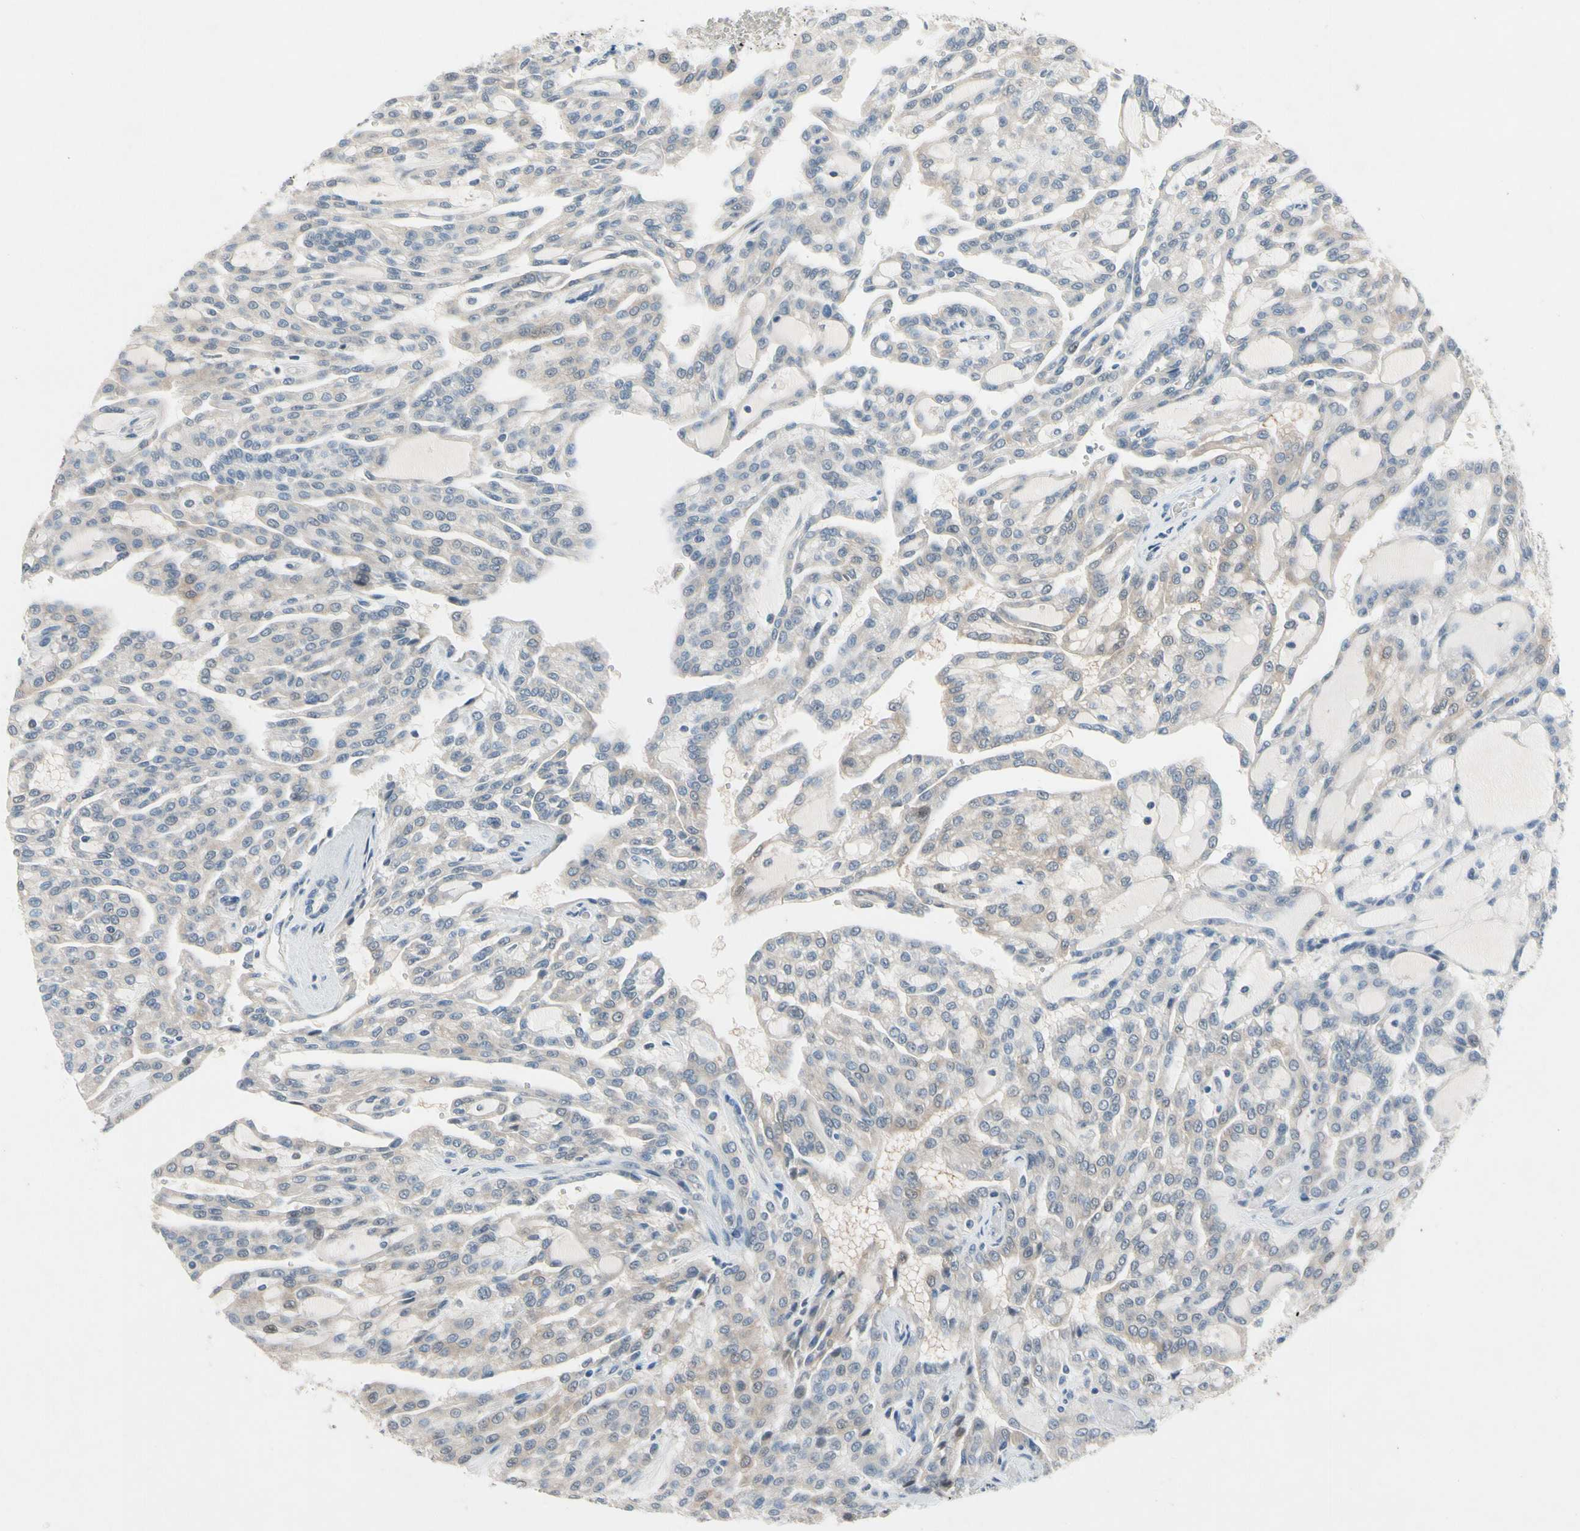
{"staining": {"intensity": "weak", "quantity": "25%-75%", "location": "cytoplasmic/membranous"}, "tissue": "renal cancer", "cell_type": "Tumor cells", "image_type": "cancer", "snomed": [{"axis": "morphology", "description": "Adenocarcinoma, NOS"}, {"axis": "topography", "description": "Kidney"}], "caption": "Renal cancer (adenocarcinoma) tissue shows weak cytoplasmic/membranous expression in about 25%-75% of tumor cells, visualized by immunohistochemistry.", "gene": "PIP5K1B", "patient": {"sex": "male", "age": 63}}